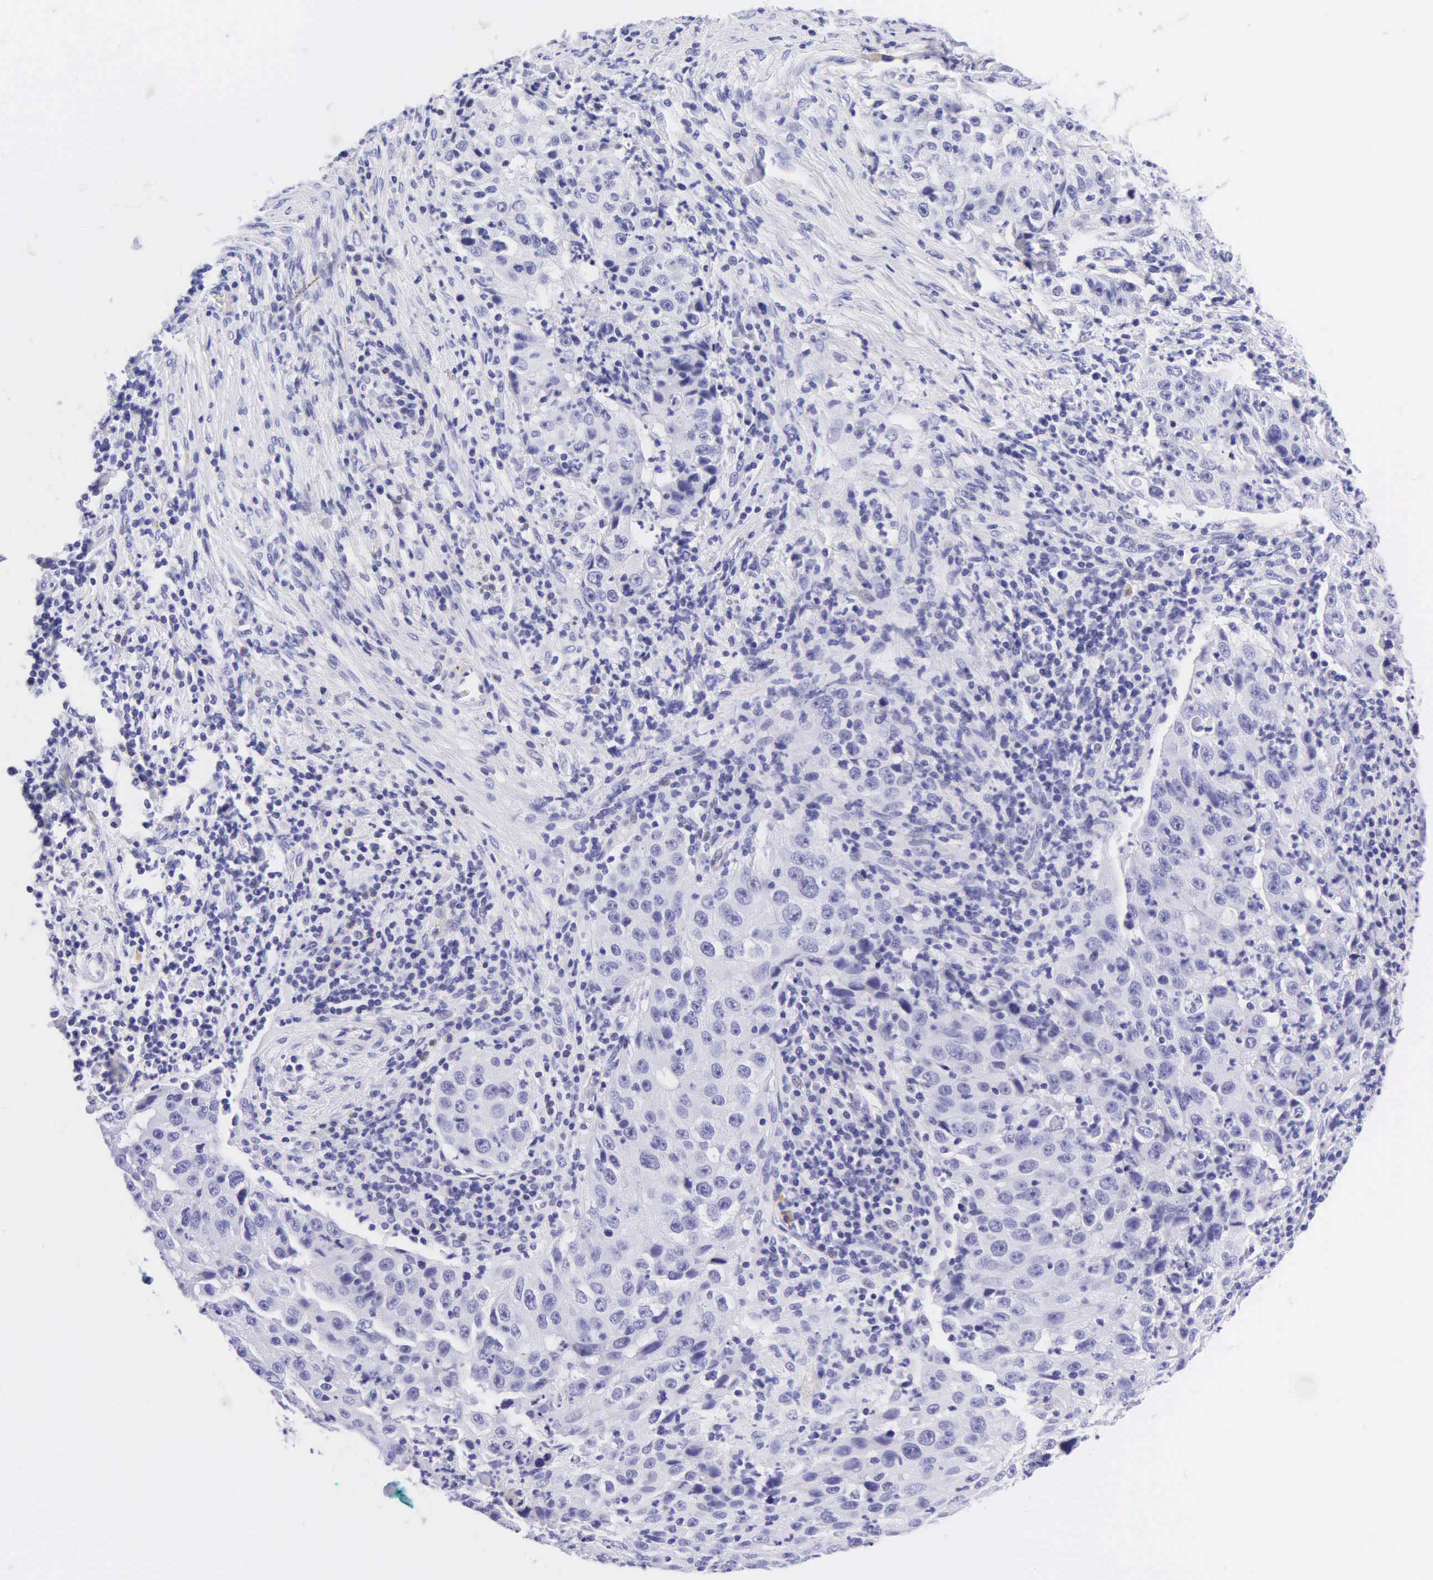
{"staining": {"intensity": "negative", "quantity": "none", "location": "none"}, "tissue": "lung cancer", "cell_type": "Tumor cells", "image_type": "cancer", "snomed": [{"axis": "morphology", "description": "Squamous cell carcinoma, NOS"}, {"axis": "topography", "description": "Lung"}], "caption": "IHC image of neoplastic tissue: human squamous cell carcinoma (lung) stained with DAB (3,3'-diaminobenzidine) shows no significant protein positivity in tumor cells. Nuclei are stained in blue.", "gene": "DES", "patient": {"sex": "male", "age": 64}}